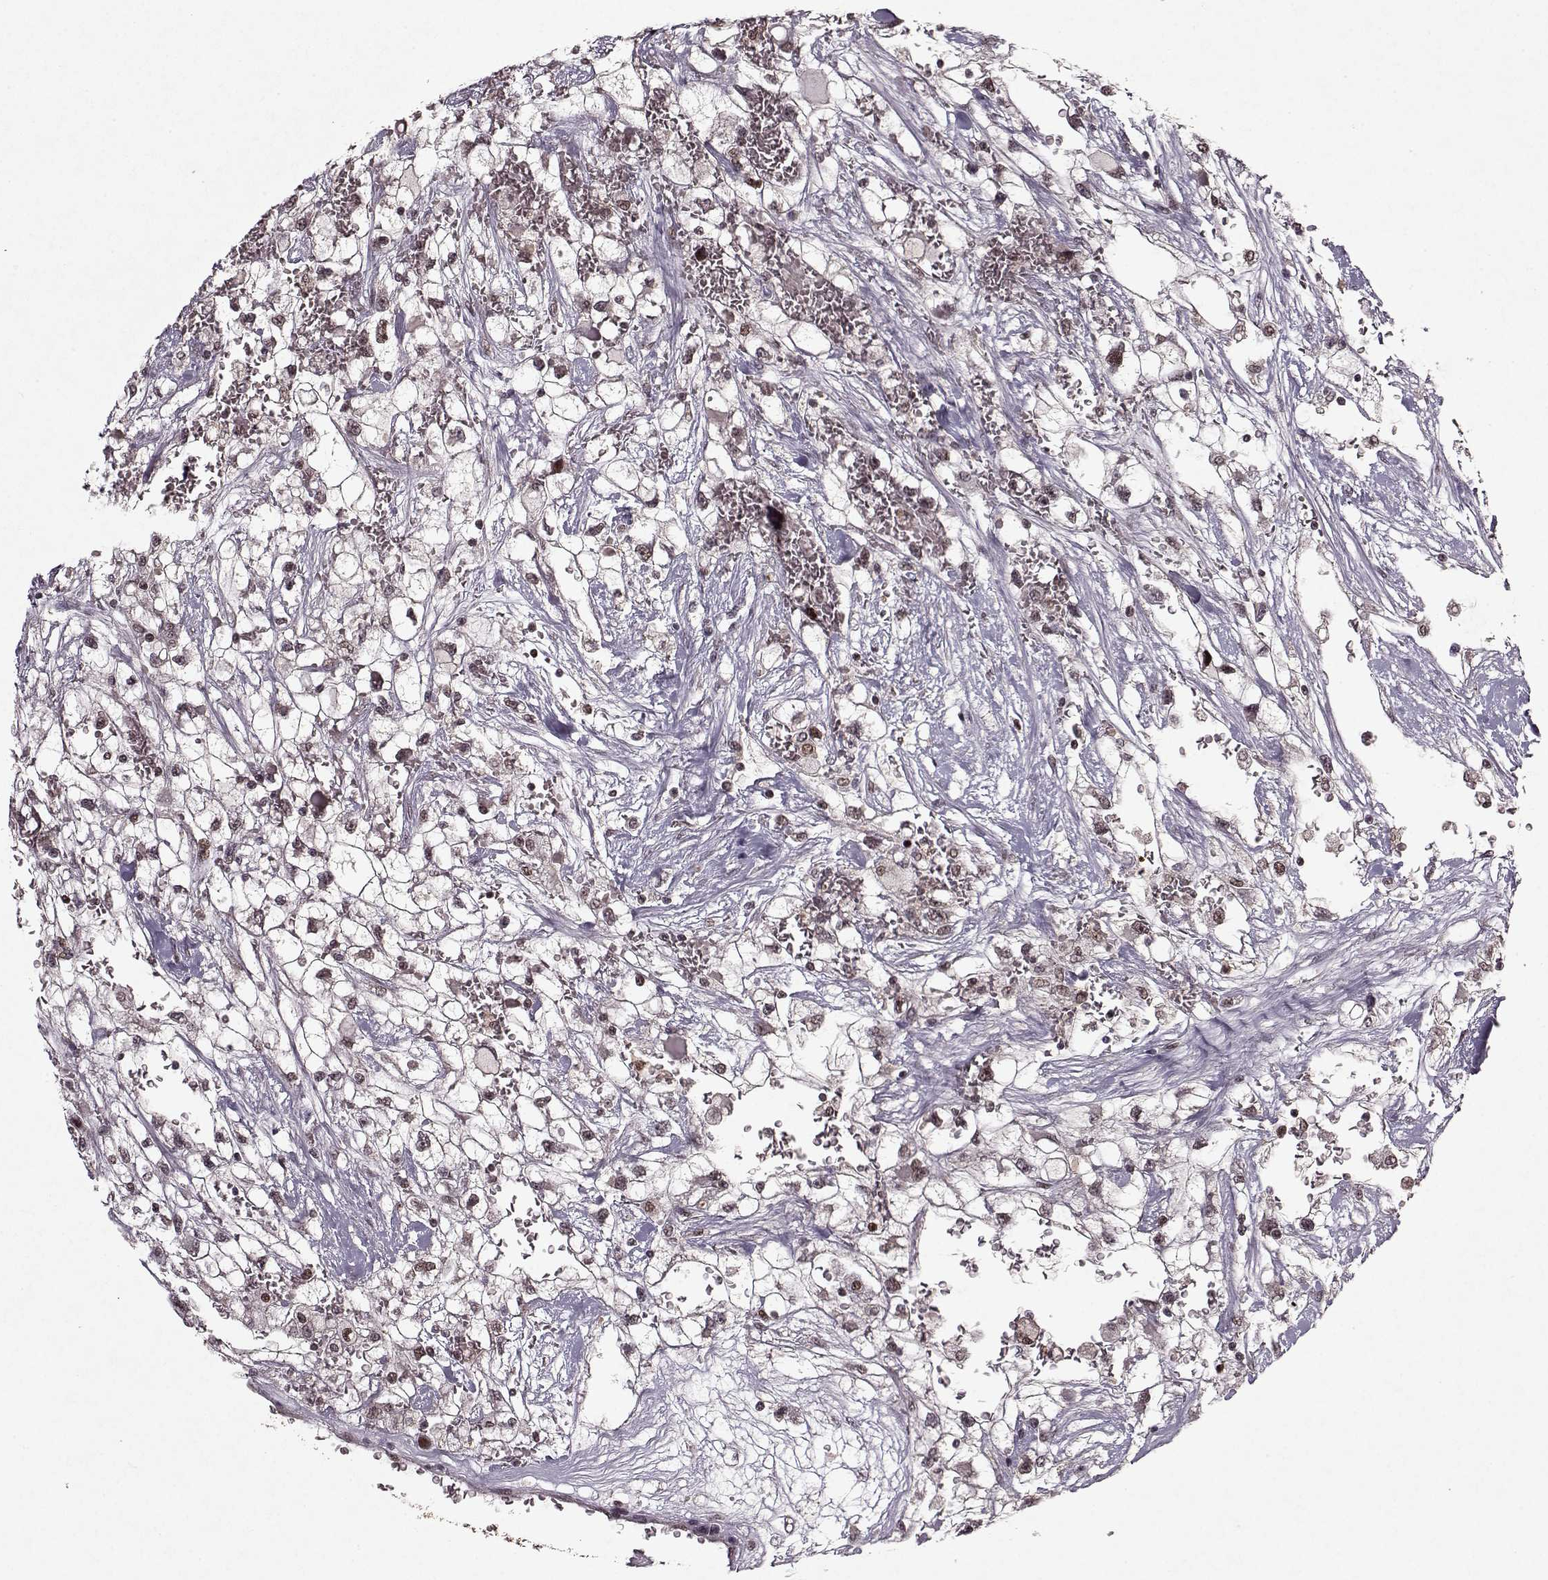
{"staining": {"intensity": "weak", "quantity": ">75%", "location": "cytoplasmic/membranous,nuclear"}, "tissue": "renal cancer", "cell_type": "Tumor cells", "image_type": "cancer", "snomed": [{"axis": "morphology", "description": "Adenocarcinoma, NOS"}, {"axis": "topography", "description": "Kidney"}], "caption": "Adenocarcinoma (renal) was stained to show a protein in brown. There is low levels of weak cytoplasmic/membranous and nuclear staining in about >75% of tumor cells.", "gene": "PSMA7", "patient": {"sex": "male", "age": 59}}